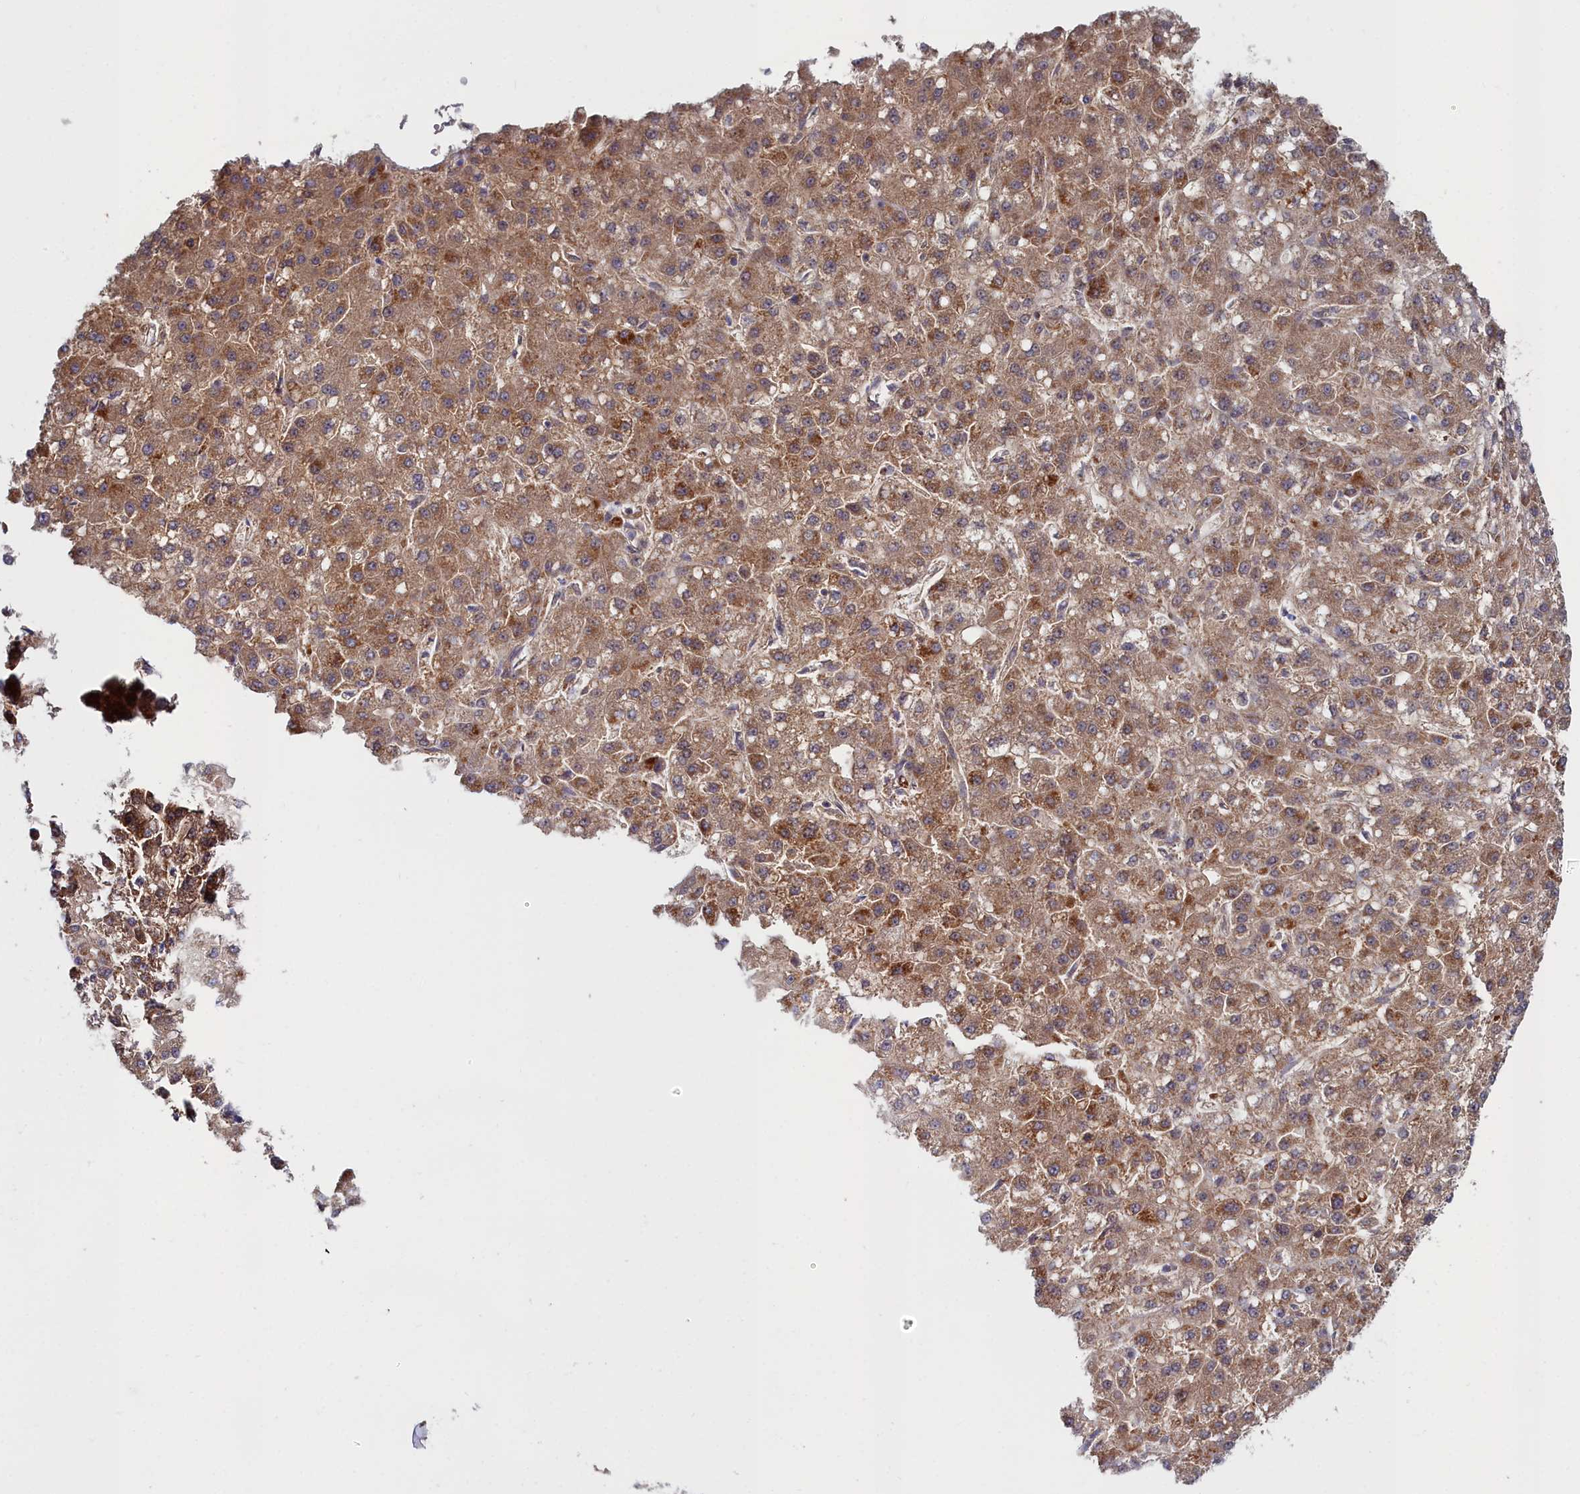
{"staining": {"intensity": "moderate", "quantity": ">75%", "location": "cytoplasmic/membranous"}, "tissue": "liver cancer", "cell_type": "Tumor cells", "image_type": "cancer", "snomed": [{"axis": "morphology", "description": "Carcinoma, Hepatocellular, NOS"}, {"axis": "topography", "description": "Liver"}], "caption": "Moderate cytoplasmic/membranous expression for a protein is appreciated in about >75% of tumor cells of liver cancer (hepatocellular carcinoma) using immunohistochemistry.", "gene": "SLC49A3", "patient": {"sex": "male", "age": 67}}